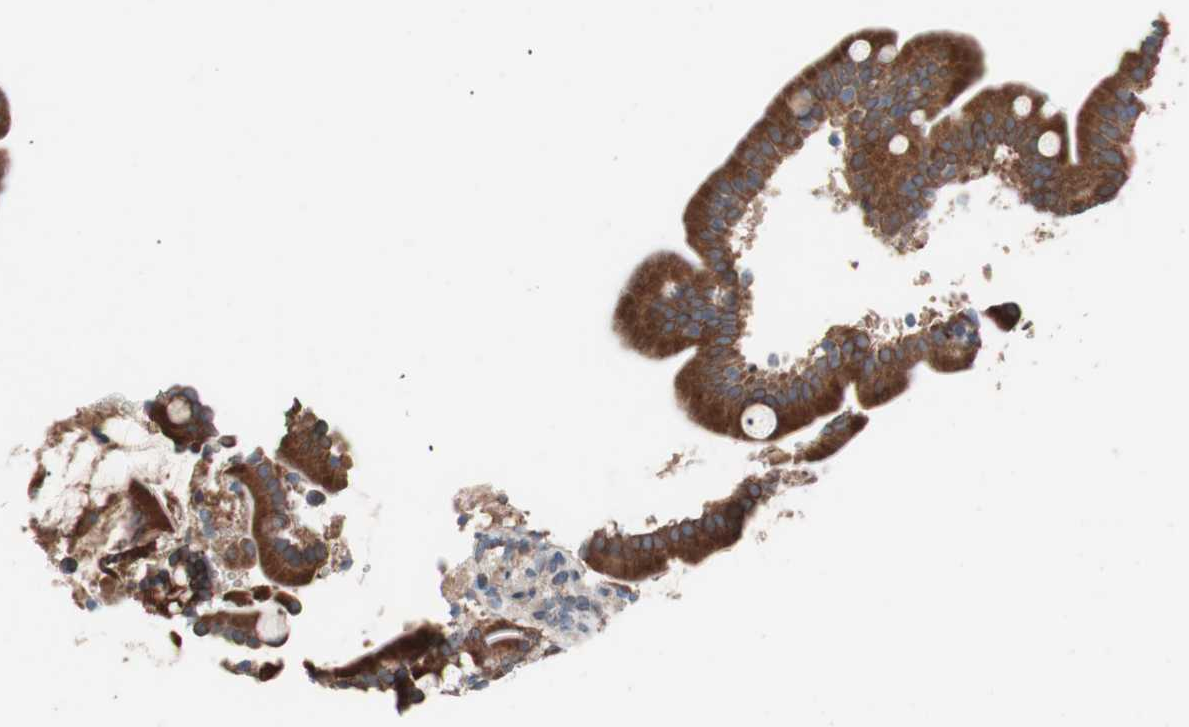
{"staining": {"intensity": "strong", "quantity": ">75%", "location": "cytoplasmic/membranous"}, "tissue": "duodenum", "cell_type": "Glandular cells", "image_type": "normal", "snomed": [{"axis": "morphology", "description": "Normal tissue, NOS"}, {"axis": "topography", "description": "Duodenum"}], "caption": "Immunohistochemical staining of normal human duodenum demonstrates >75% levels of strong cytoplasmic/membranous protein positivity in approximately >75% of glandular cells. Nuclei are stained in blue.", "gene": "FAAH", "patient": {"sex": "male", "age": 54}}